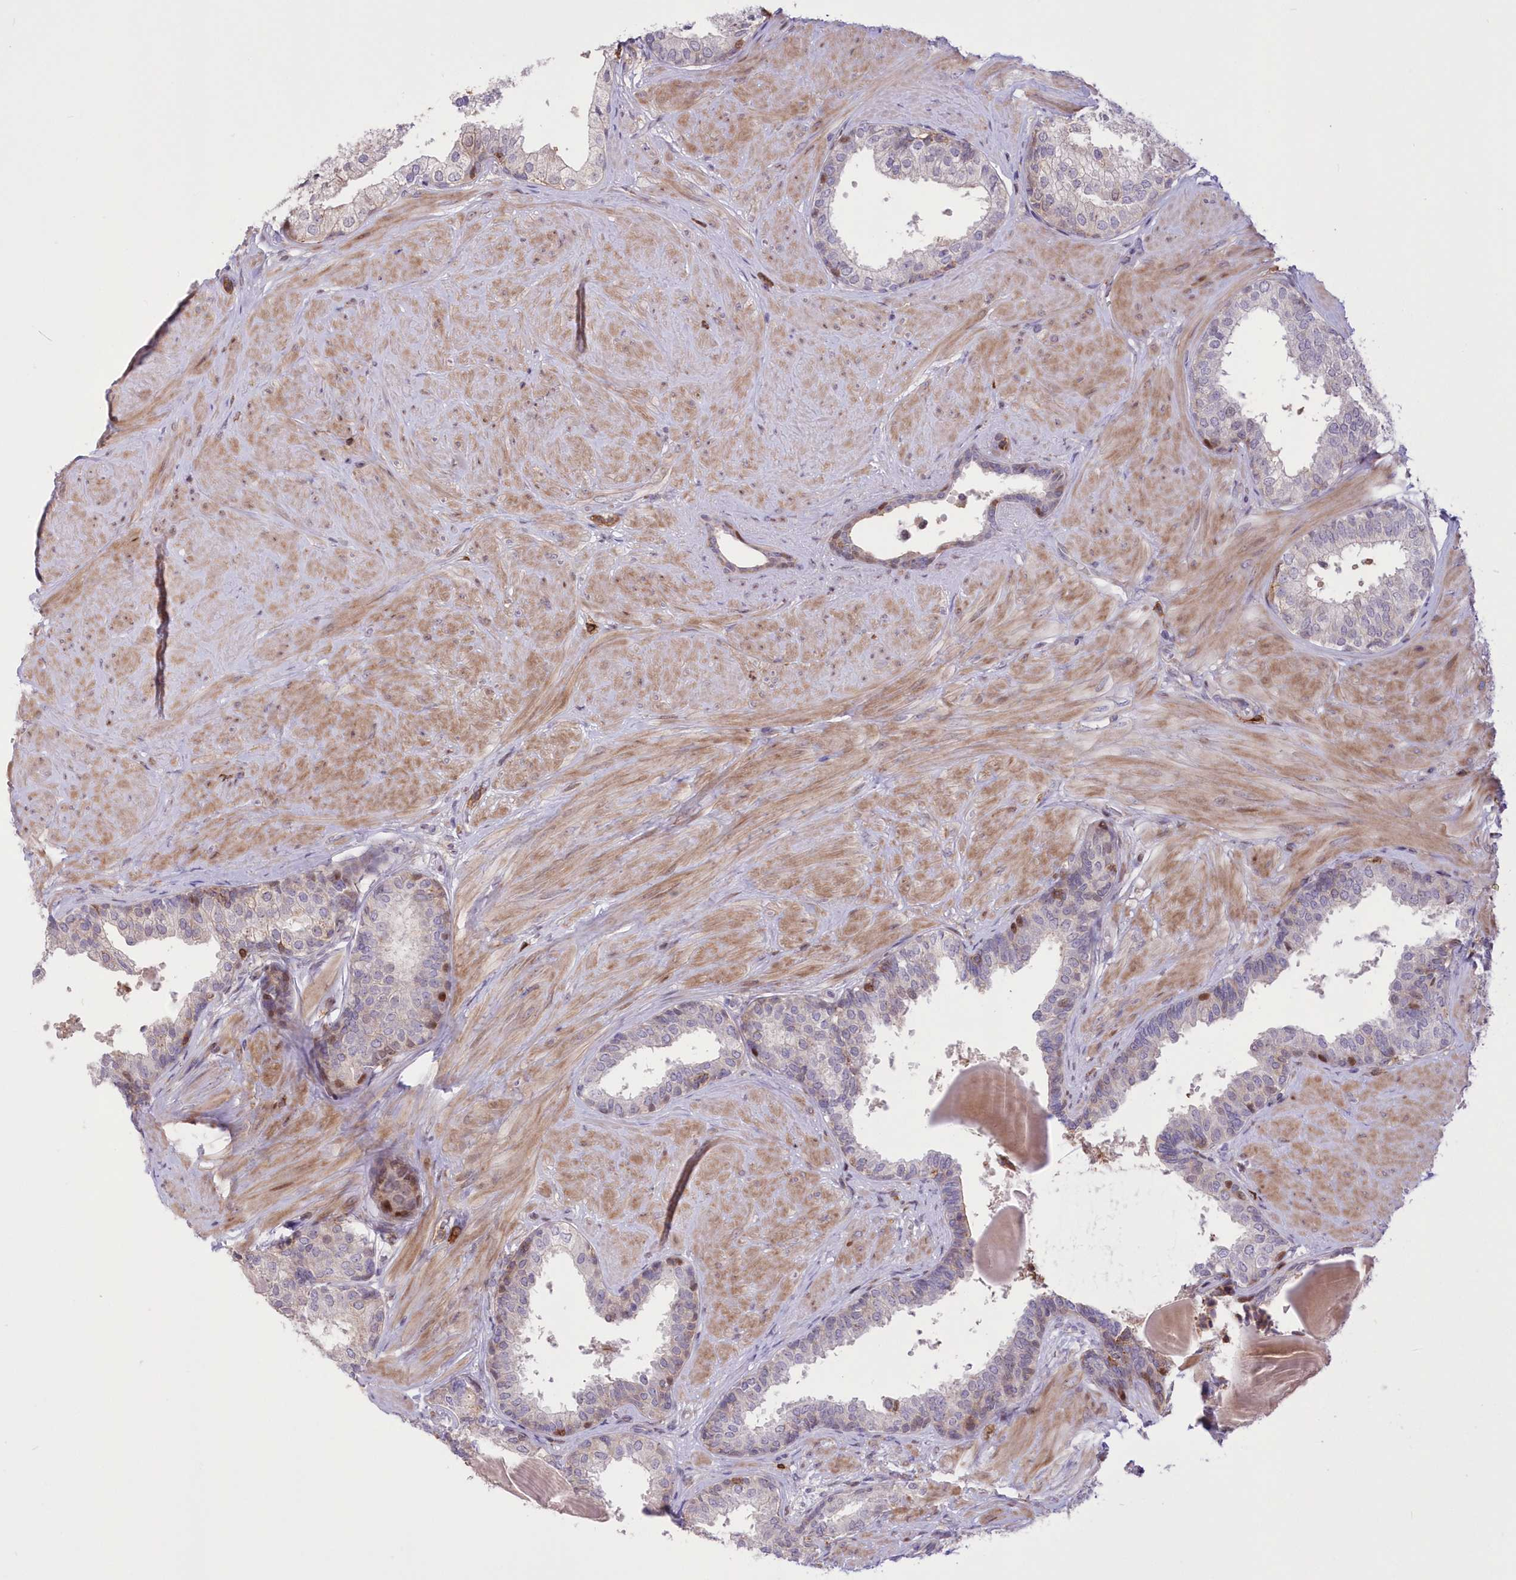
{"staining": {"intensity": "moderate", "quantity": "25%-75%", "location": "cytoplasmic/membranous,nuclear"}, "tissue": "prostate", "cell_type": "Glandular cells", "image_type": "normal", "snomed": [{"axis": "morphology", "description": "Normal tissue, NOS"}, {"axis": "topography", "description": "Prostate"}], "caption": "Immunohistochemical staining of benign prostate shows moderate cytoplasmic/membranous,nuclear protein positivity in approximately 25%-75% of glandular cells.", "gene": "RNPEPL1", "patient": {"sex": "male", "age": 48}}